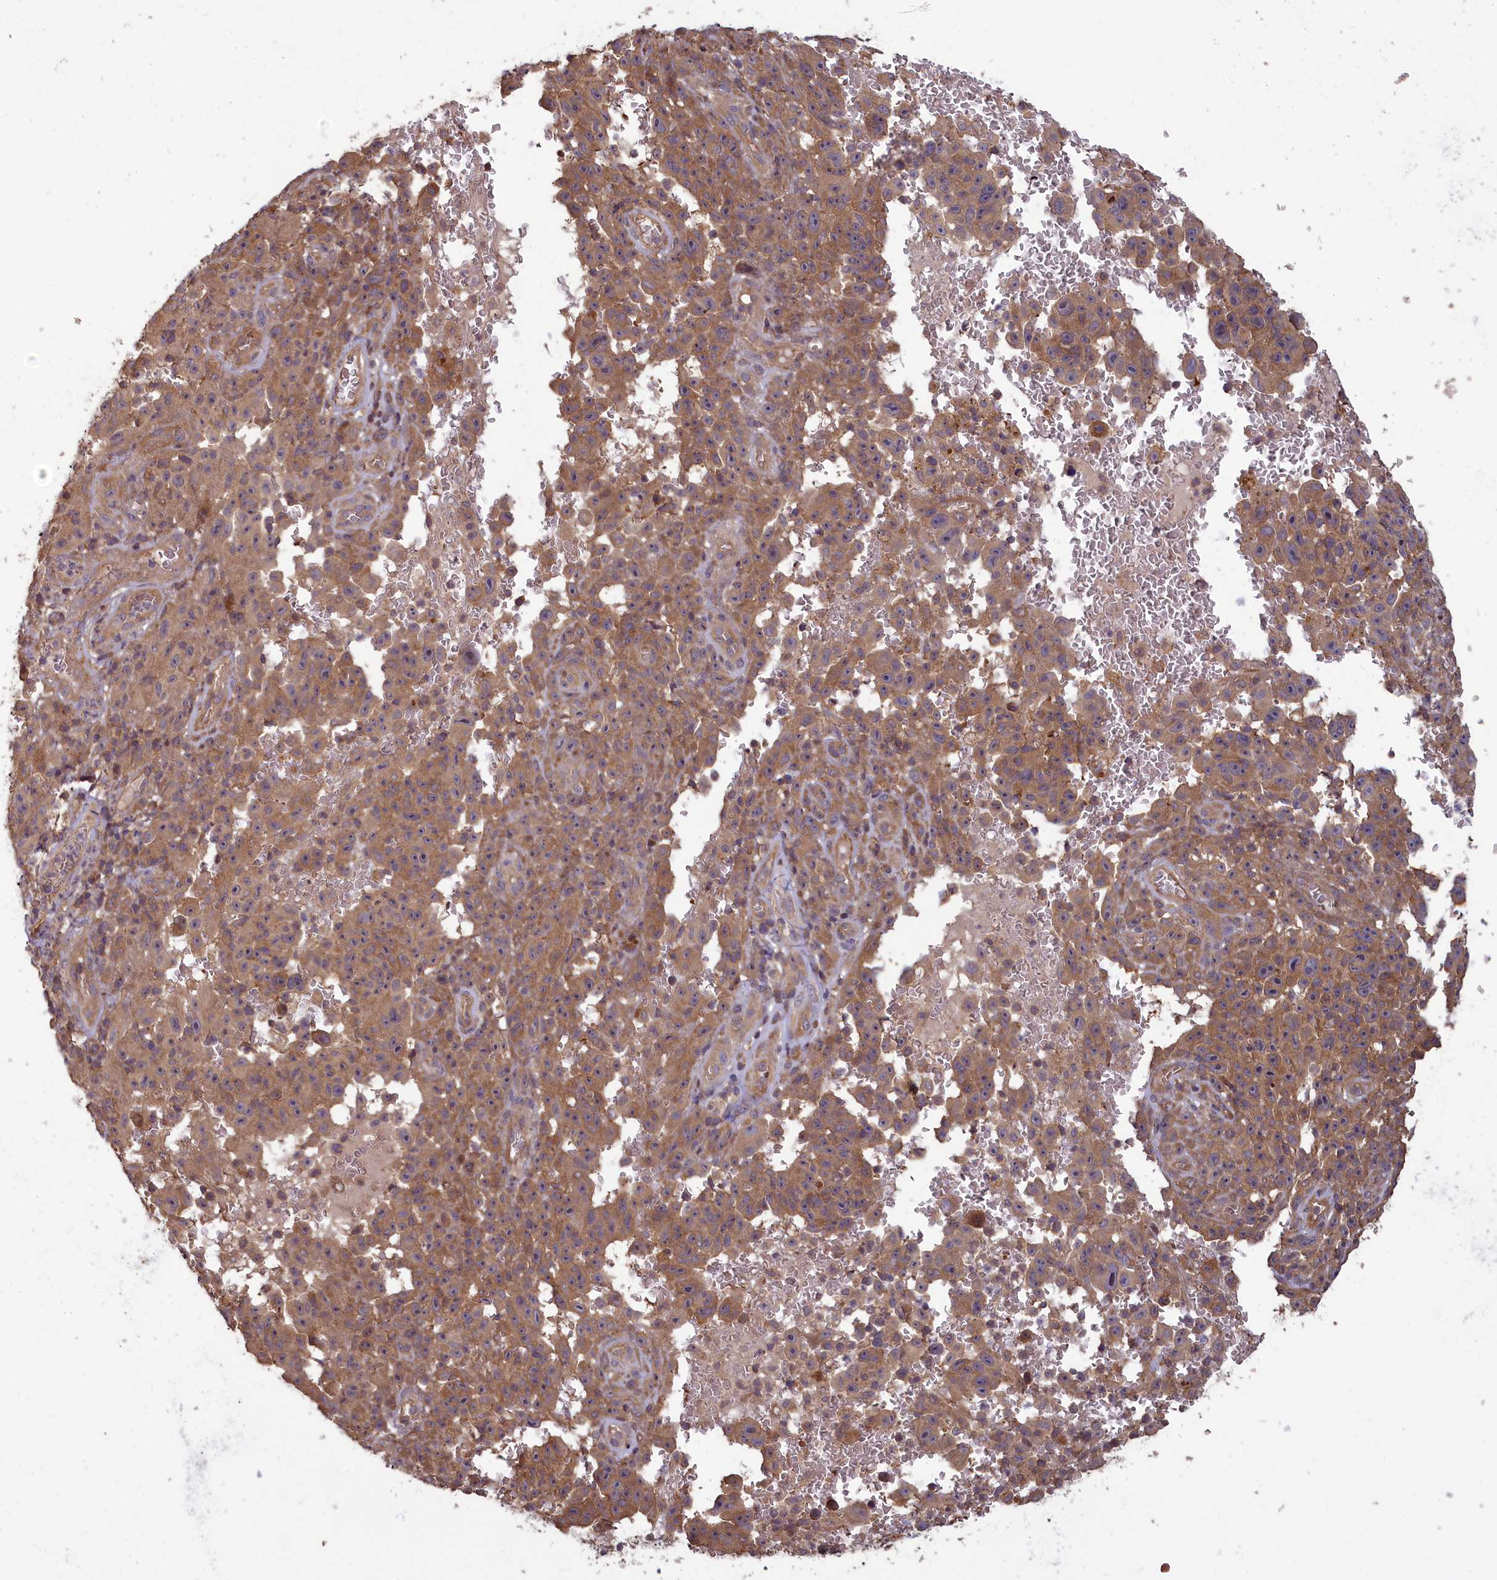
{"staining": {"intensity": "moderate", "quantity": ">75%", "location": "cytoplasmic/membranous"}, "tissue": "melanoma", "cell_type": "Tumor cells", "image_type": "cancer", "snomed": [{"axis": "morphology", "description": "Malignant melanoma, NOS"}, {"axis": "topography", "description": "Skin"}], "caption": "Human malignant melanoma stained with a protein marker demonstrates moderate staining in tumor cells.", "gene": "CIAO2B", "patient": {"sex": "female", "age": 82}}